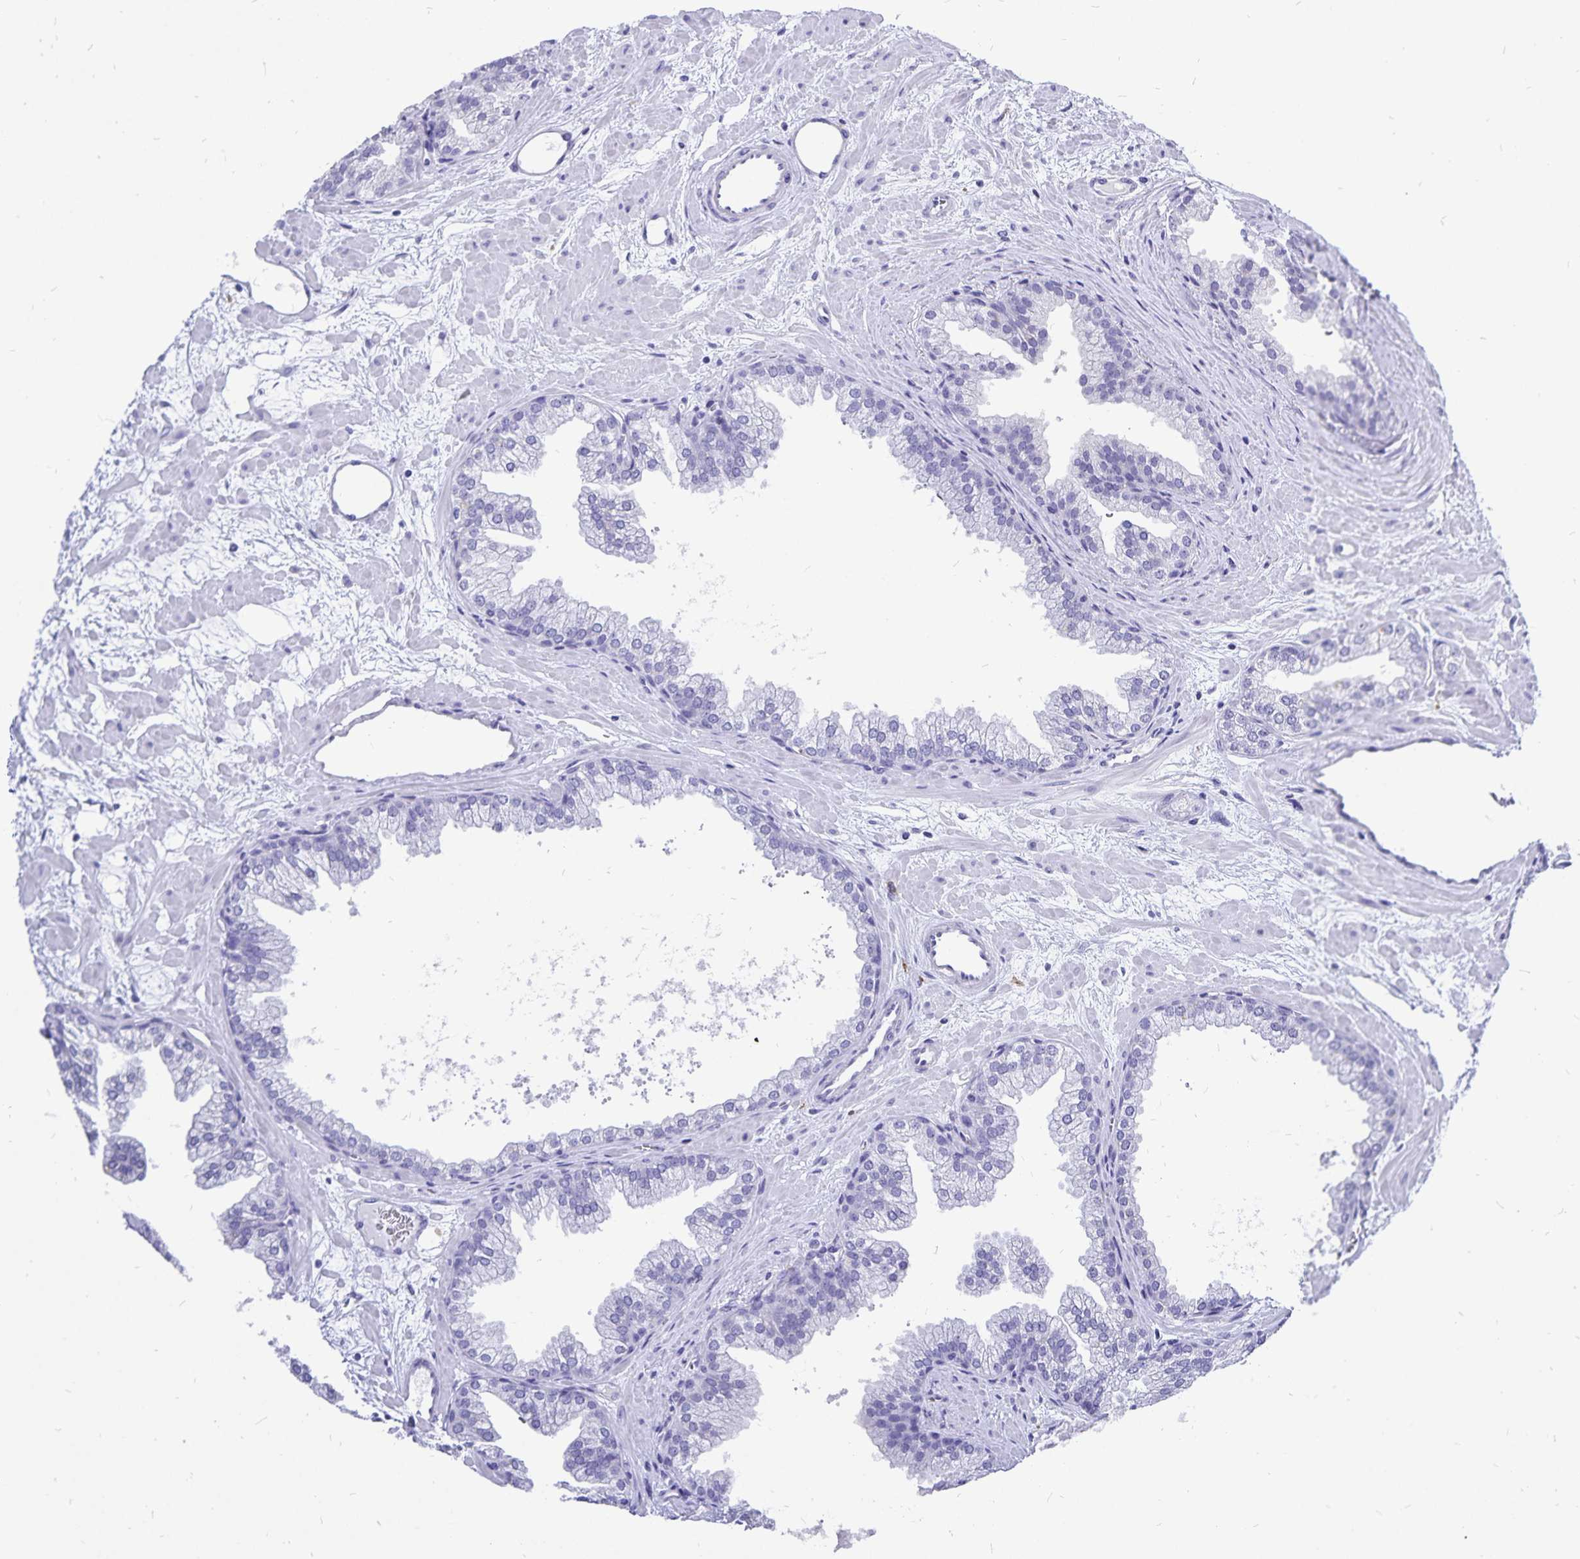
{"staining": {"intensity": "negative", "quantity": "none", "location": "none"}, "tissue": "prostate", "cell_type": "Glandular cells", "image_type": "normal", "snomed": [{"axis": "morphology", "description": "Normal tissue, NOS"}, {"axis": "topography", "description": "Prostate"}], "caption": "Human prostate stained for a protein using immunohistochemistry exhibits no staining in glandular cells.", "gene": "PLAC1", "patient": {"sex": "male", "age": 37}}